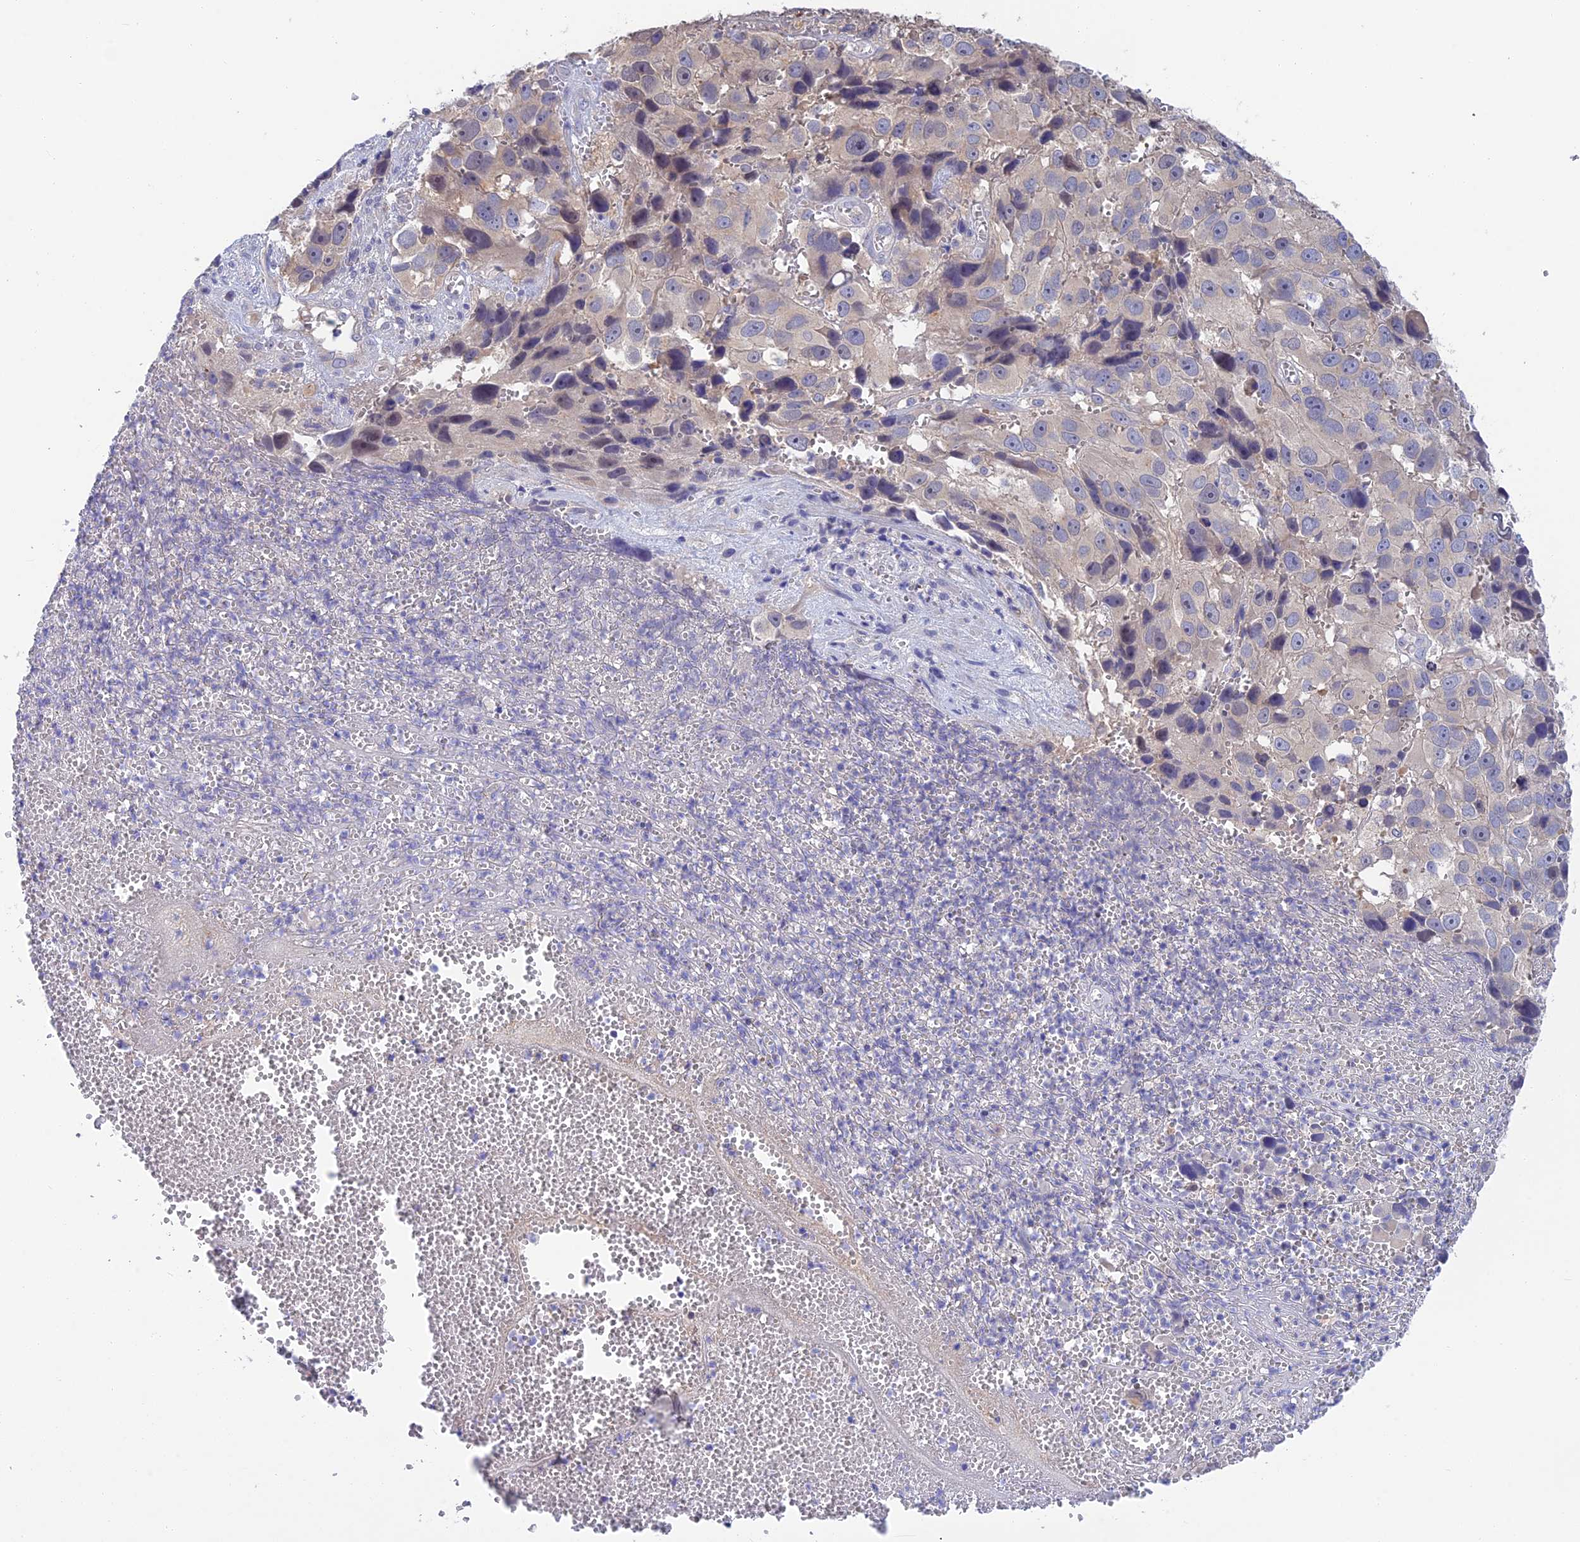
{"staining": {"intensity": "negative", "quantity": "none", "location": "none"}, "tissue": "melanoma", "cell_type": "Tumor cells", "image_type": "cancer", "snomed": [{"axis": "morphology", "description": "Malignant melanoma, NOS"}, {"axis": "topography", "description": "Skin"}], "caption": "This is a photomicrograph of immunohistochemistry (IHC) staining of malignant melanoma, which shows no positivity in tumor cells. (DAB (3,3'-diaminobenzidine) immunohistochemistry (IHC), high magnification).", "gene": "SNAP91", "patient": {"sex": "male", "age": 84}}